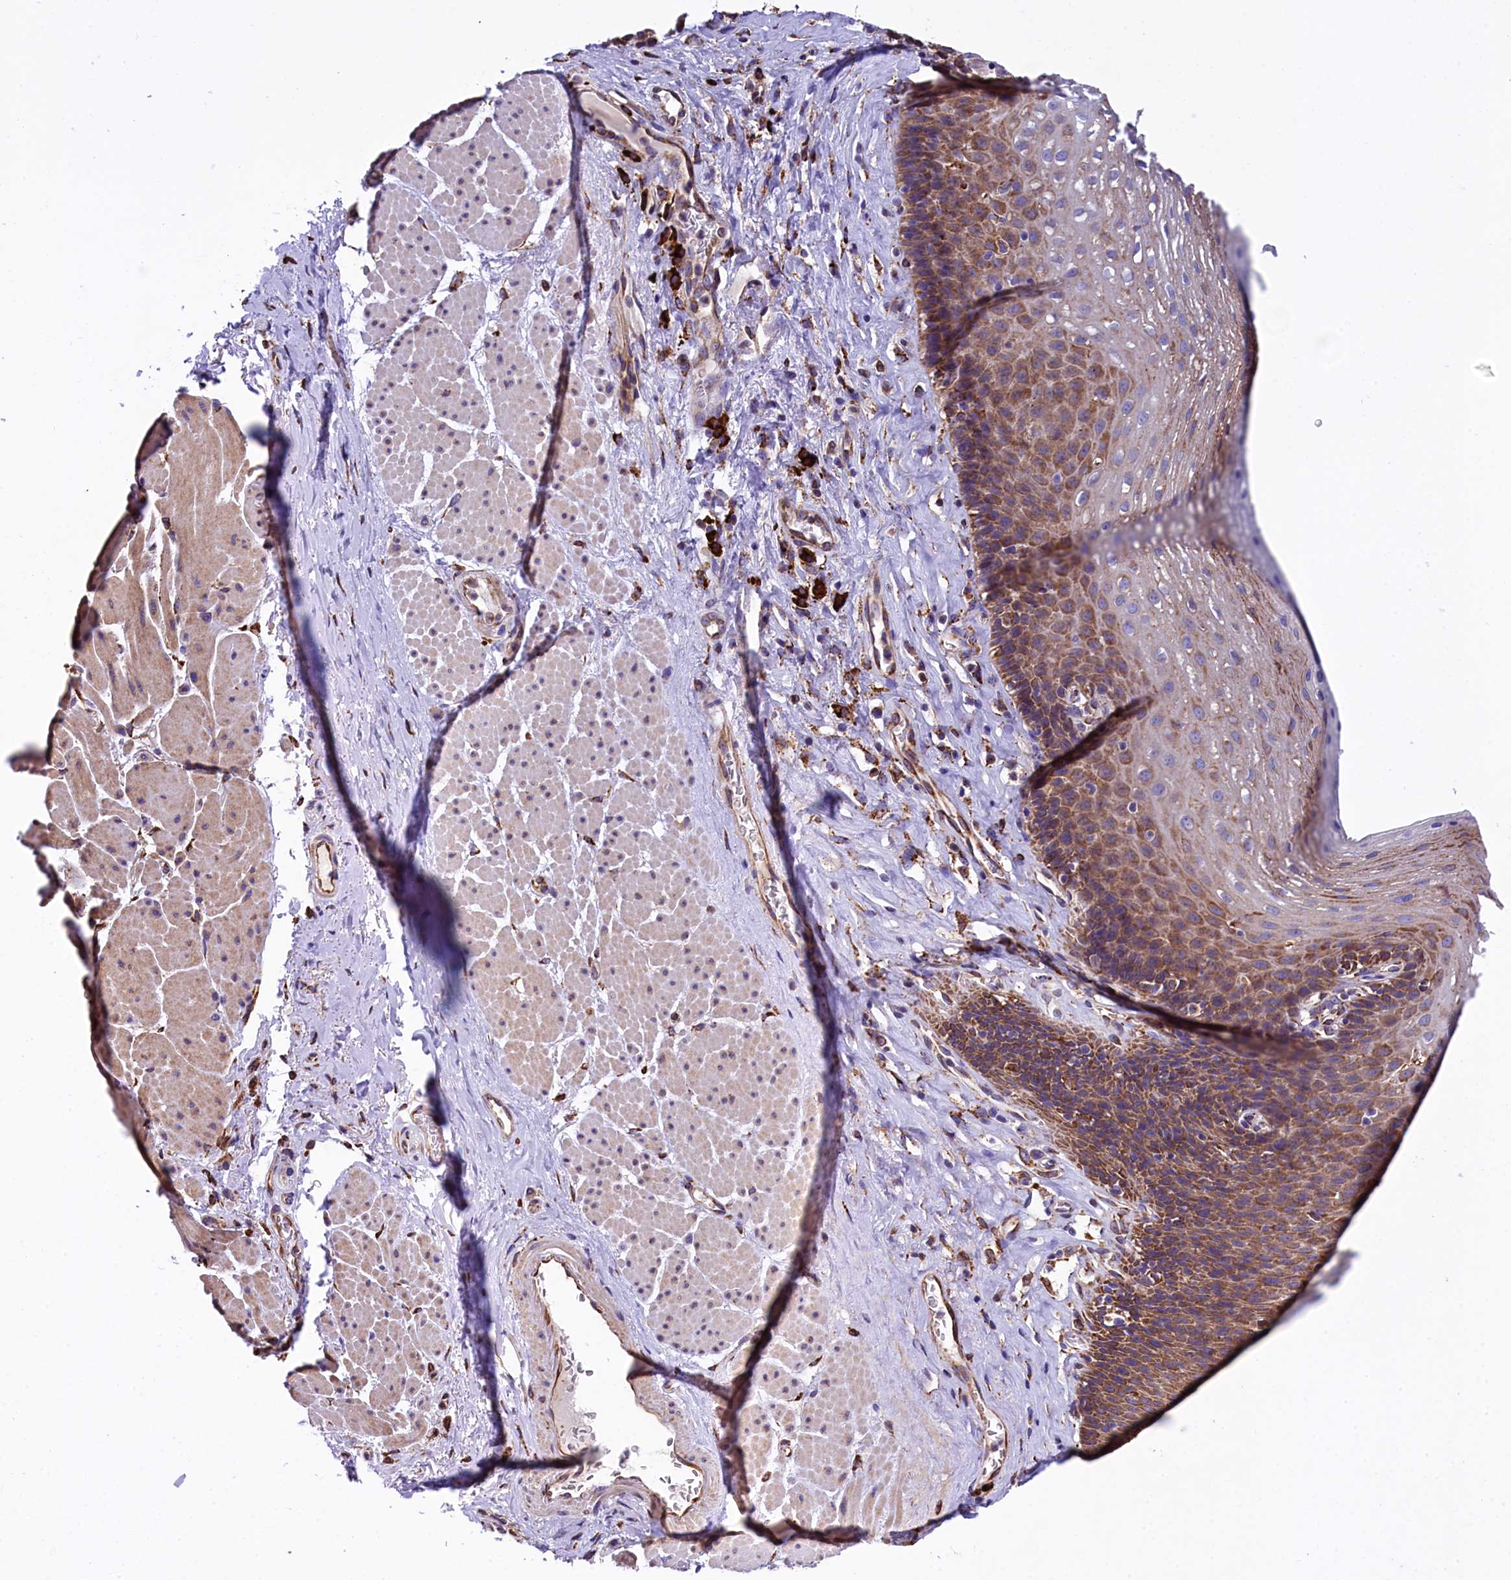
{"staining": {"intensity": "moderate", "quantity": ">75%", "location": "cytoplasmic/membranous"}, "tissue": "esophagus", "cell_type": "Squamous epithelial cells", "image_type": "normal", "snomed": [{"axis": "morphology", "description": "Normal tissue, NOS"}, {"axis": "topography", "description": "Esophagus"}], "caption": "Esophagus stained for a protein (brown) displays moderate cytoplasmic/membranous positive positivity in approximately >75% of squamous epithelial cells.", "gene": "CAPS2", "patient": {"sex": "female", "age": 66}}